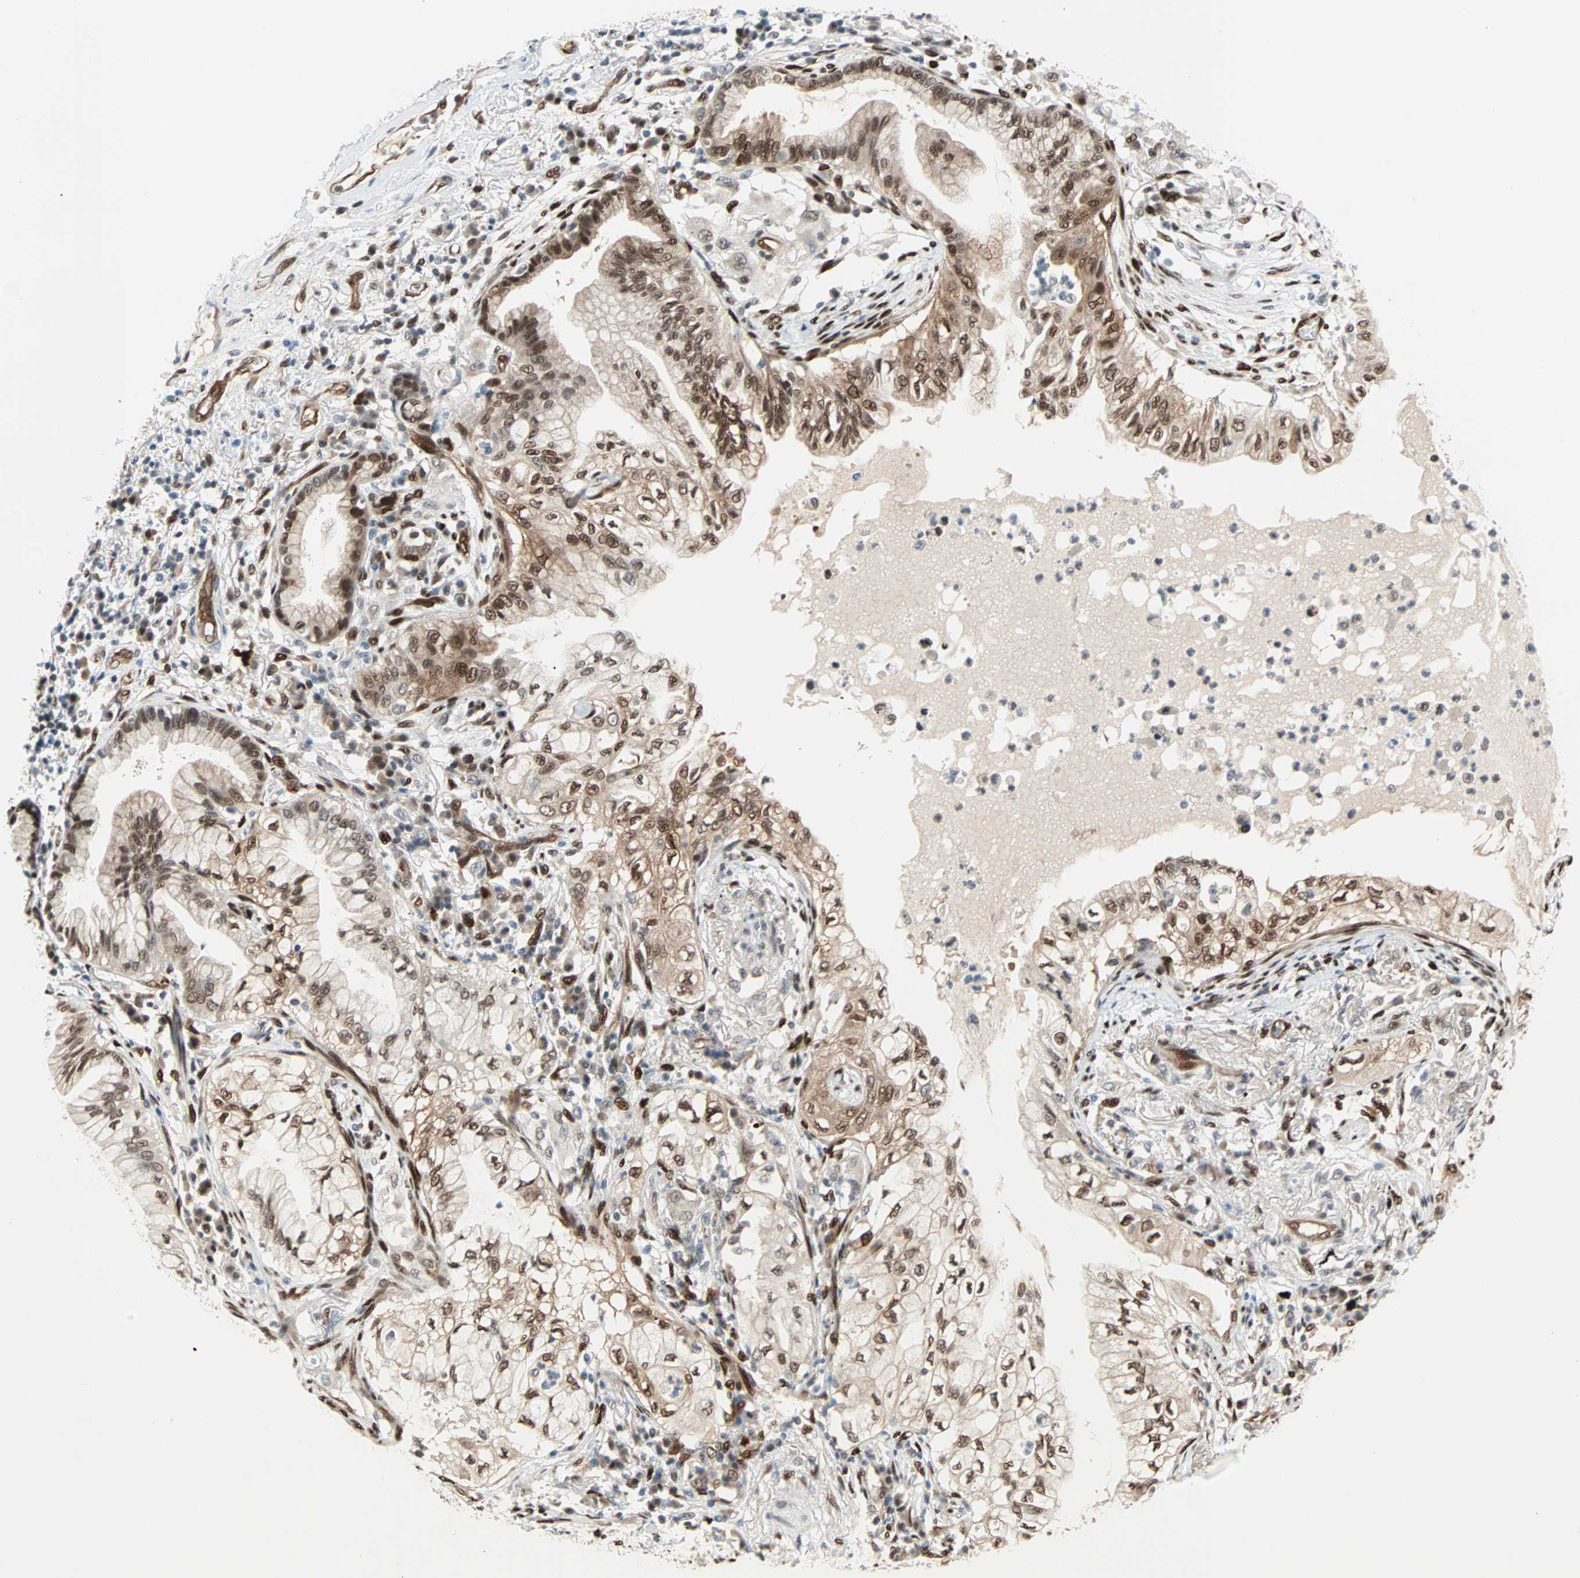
{"staining": {"intensity": "strong", "quantity": ">75%", "location": "cytoplasmic/membranous,nuclear"}, "tissue": "lung cancer", "cell_type": "Tumor cells", "image_type": "cancer", "snomed": [{"axis": "morphology", "description": "Adenocarcinoma, NOS"}, {"axis": "topography", "description": "Lung"}], "caption": "Immunohistochemistry (IHC) histopathology image of human lung cancer (adenocarcinoma) stained for a protein (brown), which demonstrates high levels of strong cytoplasmic/membranous and nuclear staining in approximately >75% of tumor cells.", "gene": "WWTR1", "patient": {"sex": "female", "age": 70}}